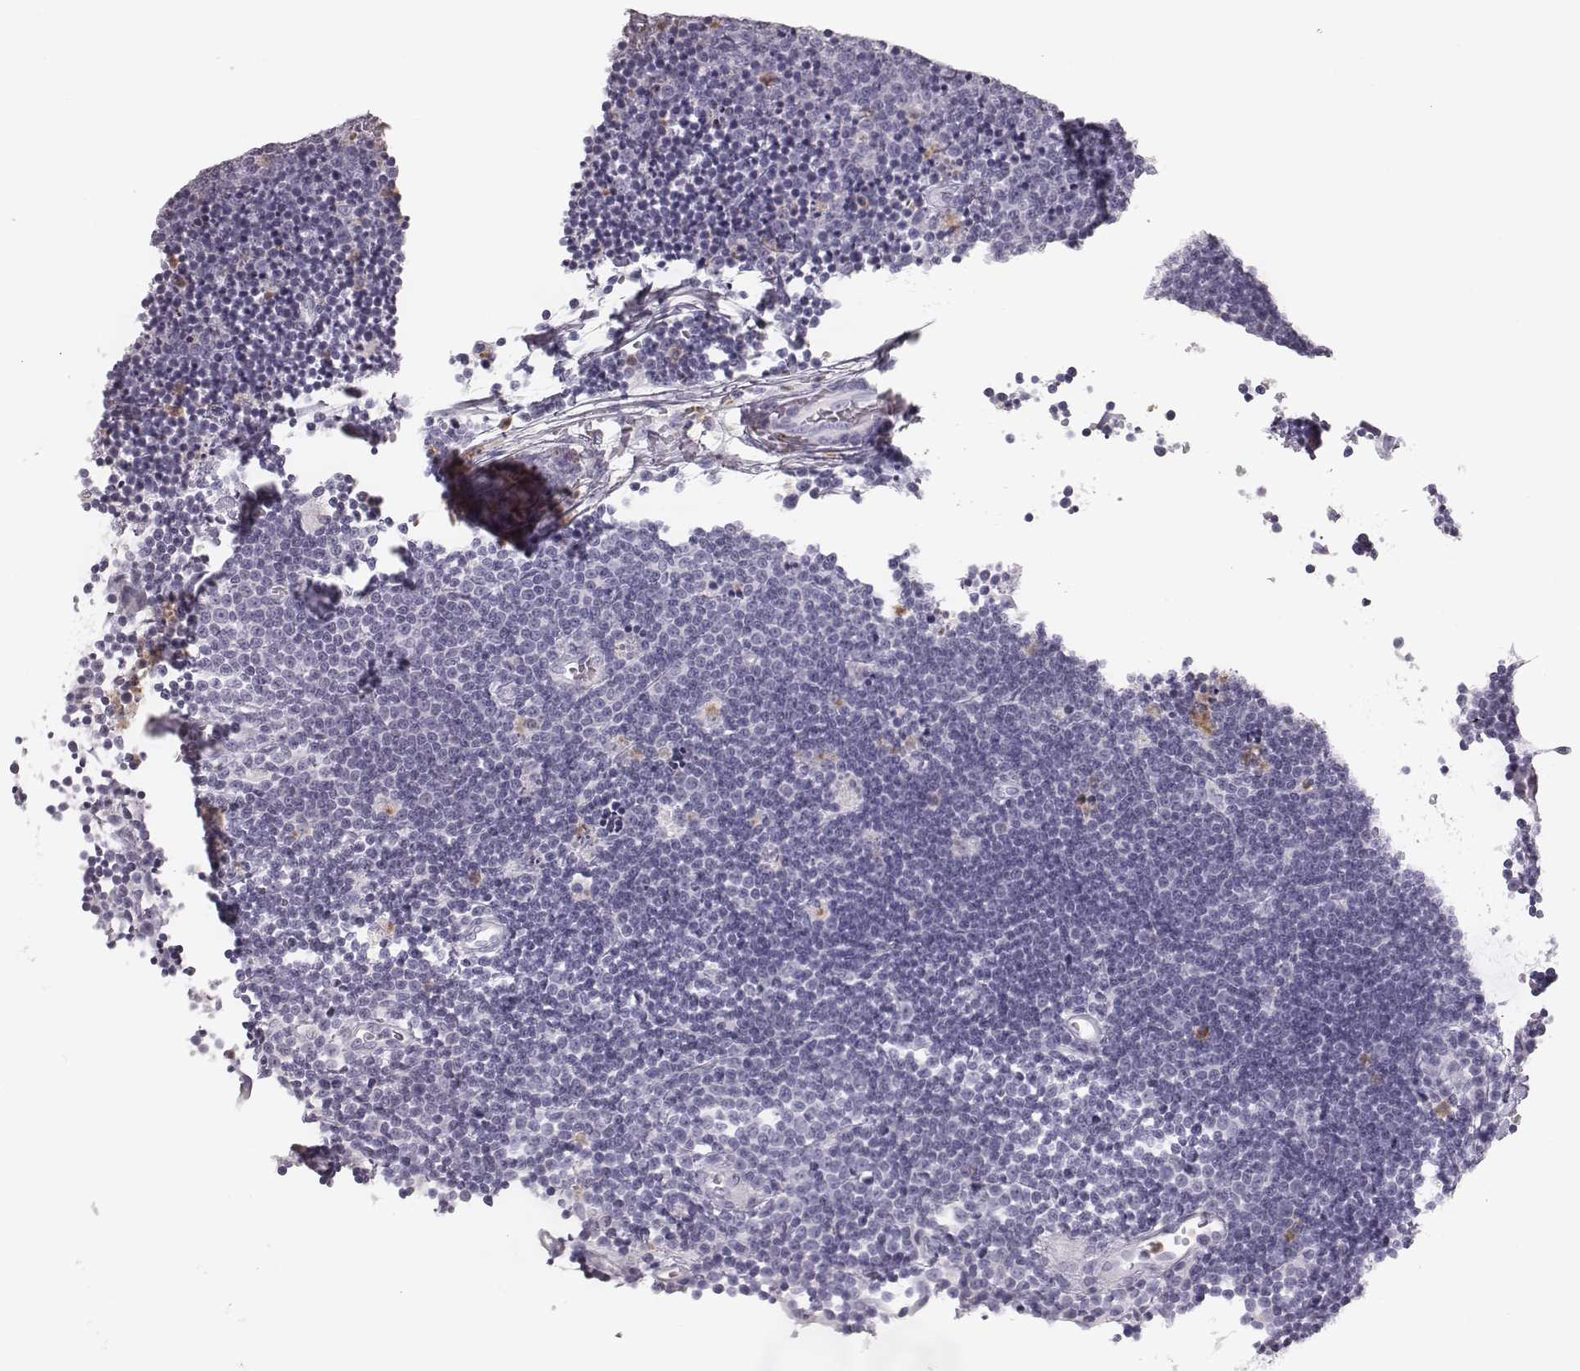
{"staining": {"intensity": "negative", "quantity": "none", "location": "none"}, "tissue": "lymphoma", "cell_type": "Tumor cells", "image_type": "cancer", "snomed": [{"axis": "morphology", "description": "Malignant lymphoma, non-Hodgkin's type, Low grade"}, {"axis": "topography", "description": "Brain"}], "caption": "Photomicrograph shows no protein expression in tumor cells of malignant lymphoma, non-Hodgkin's type (low-grade) tissue.", "gene": "ELANE", "patient": {"sex": "female", "age": 66}}